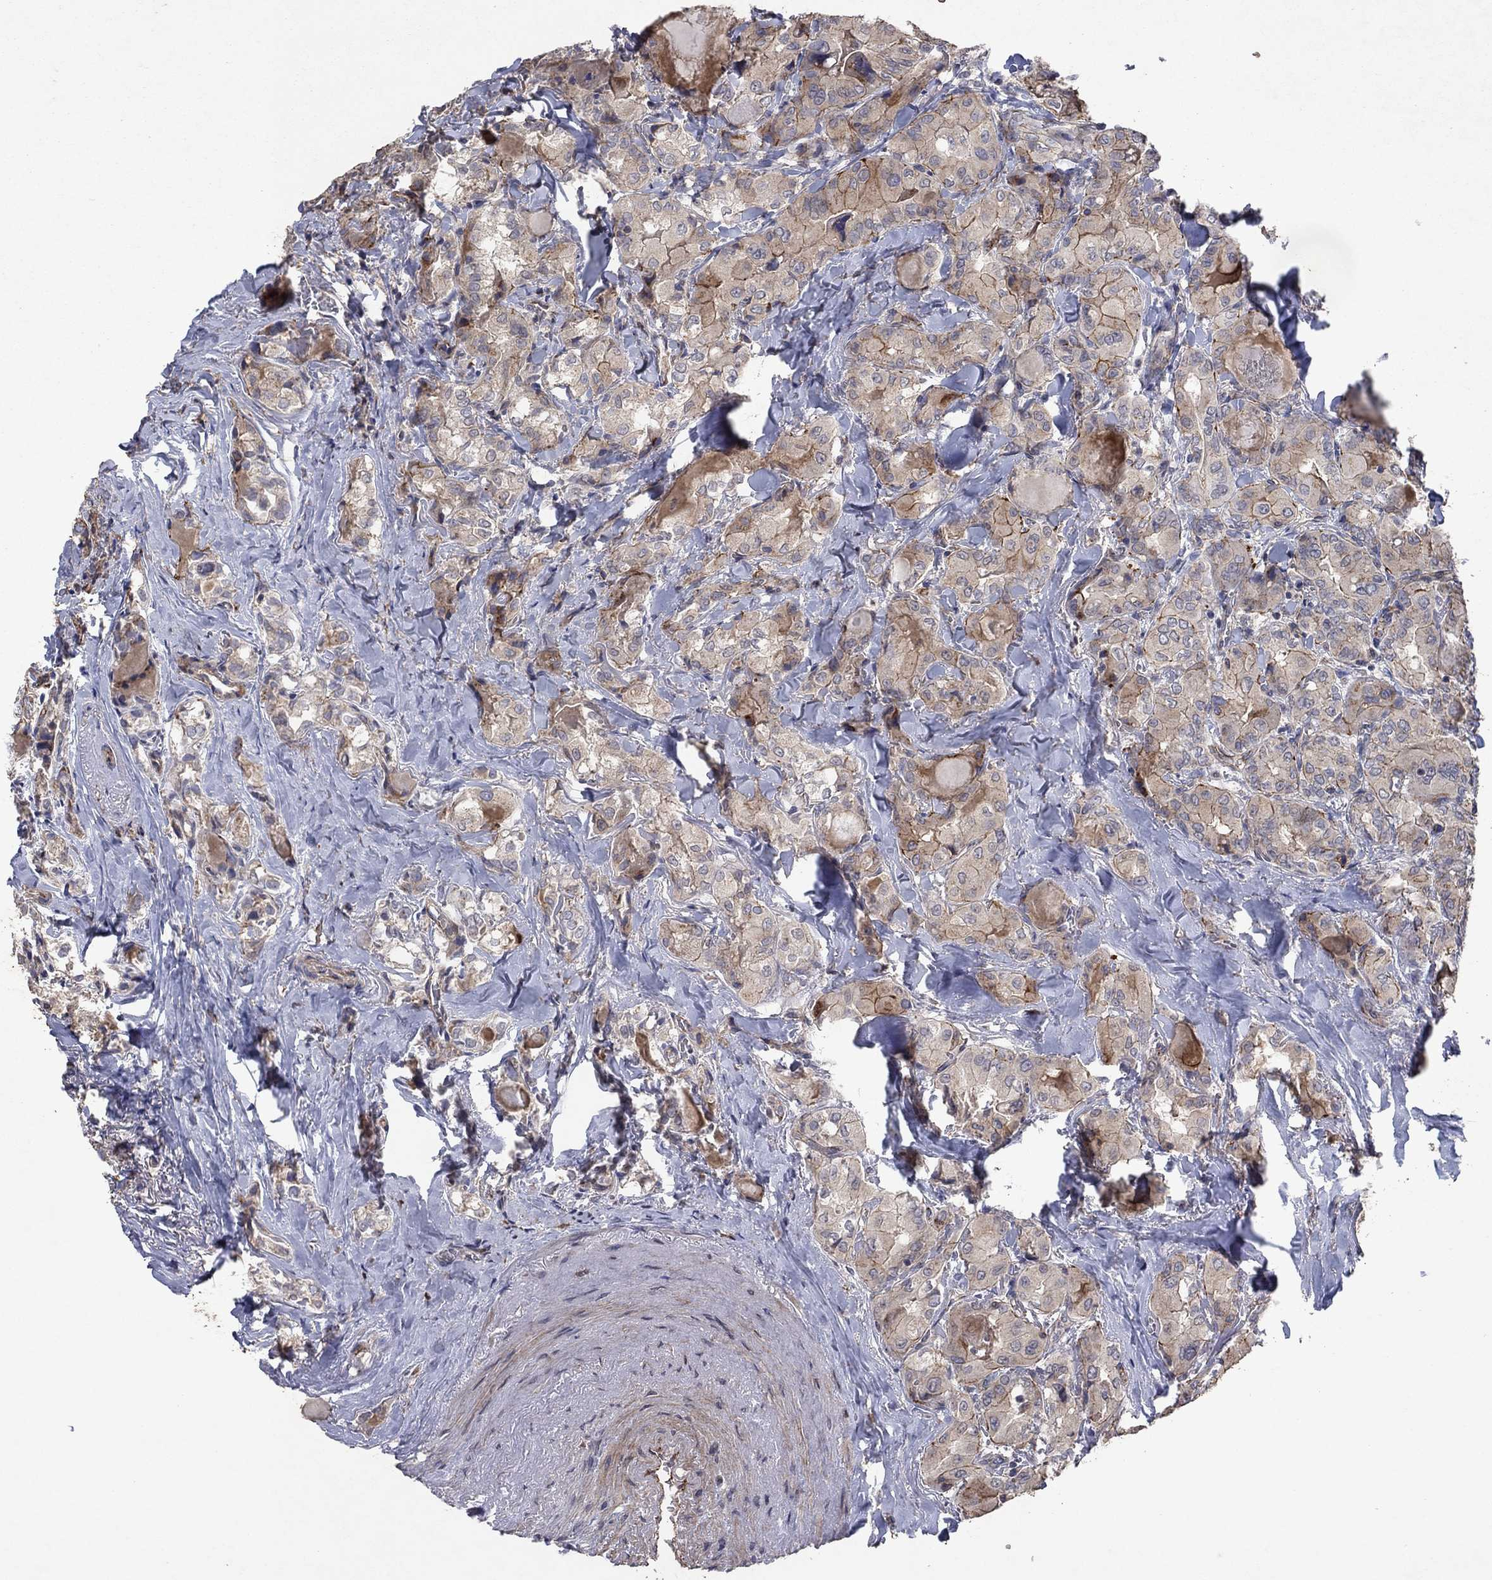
{"staining": {"intensity": "moderate", "quantity": "25%-75%", "location": "cytoplasmic/membranous"}, "tissue": "thyroid cancer", "cell_type": "Tumor cells", "image_type": "cancer", "snomed": [{"axis": "morphology", "description": "Normal tissue, NOS"}, {"axis": "morphology", "description": "Papillary adenocarcinoma, NOS"}, {"axis": "topography", "description": "Thyroid gland"}], "caption": "An image of human thyroid papillary adenocarcinoma stained for a protein exhibits moderate cytoplasmic/membranous brown staining in tumor cells.", "gene": "FRG1", "patient": {"sex": "female", "age": 66}}